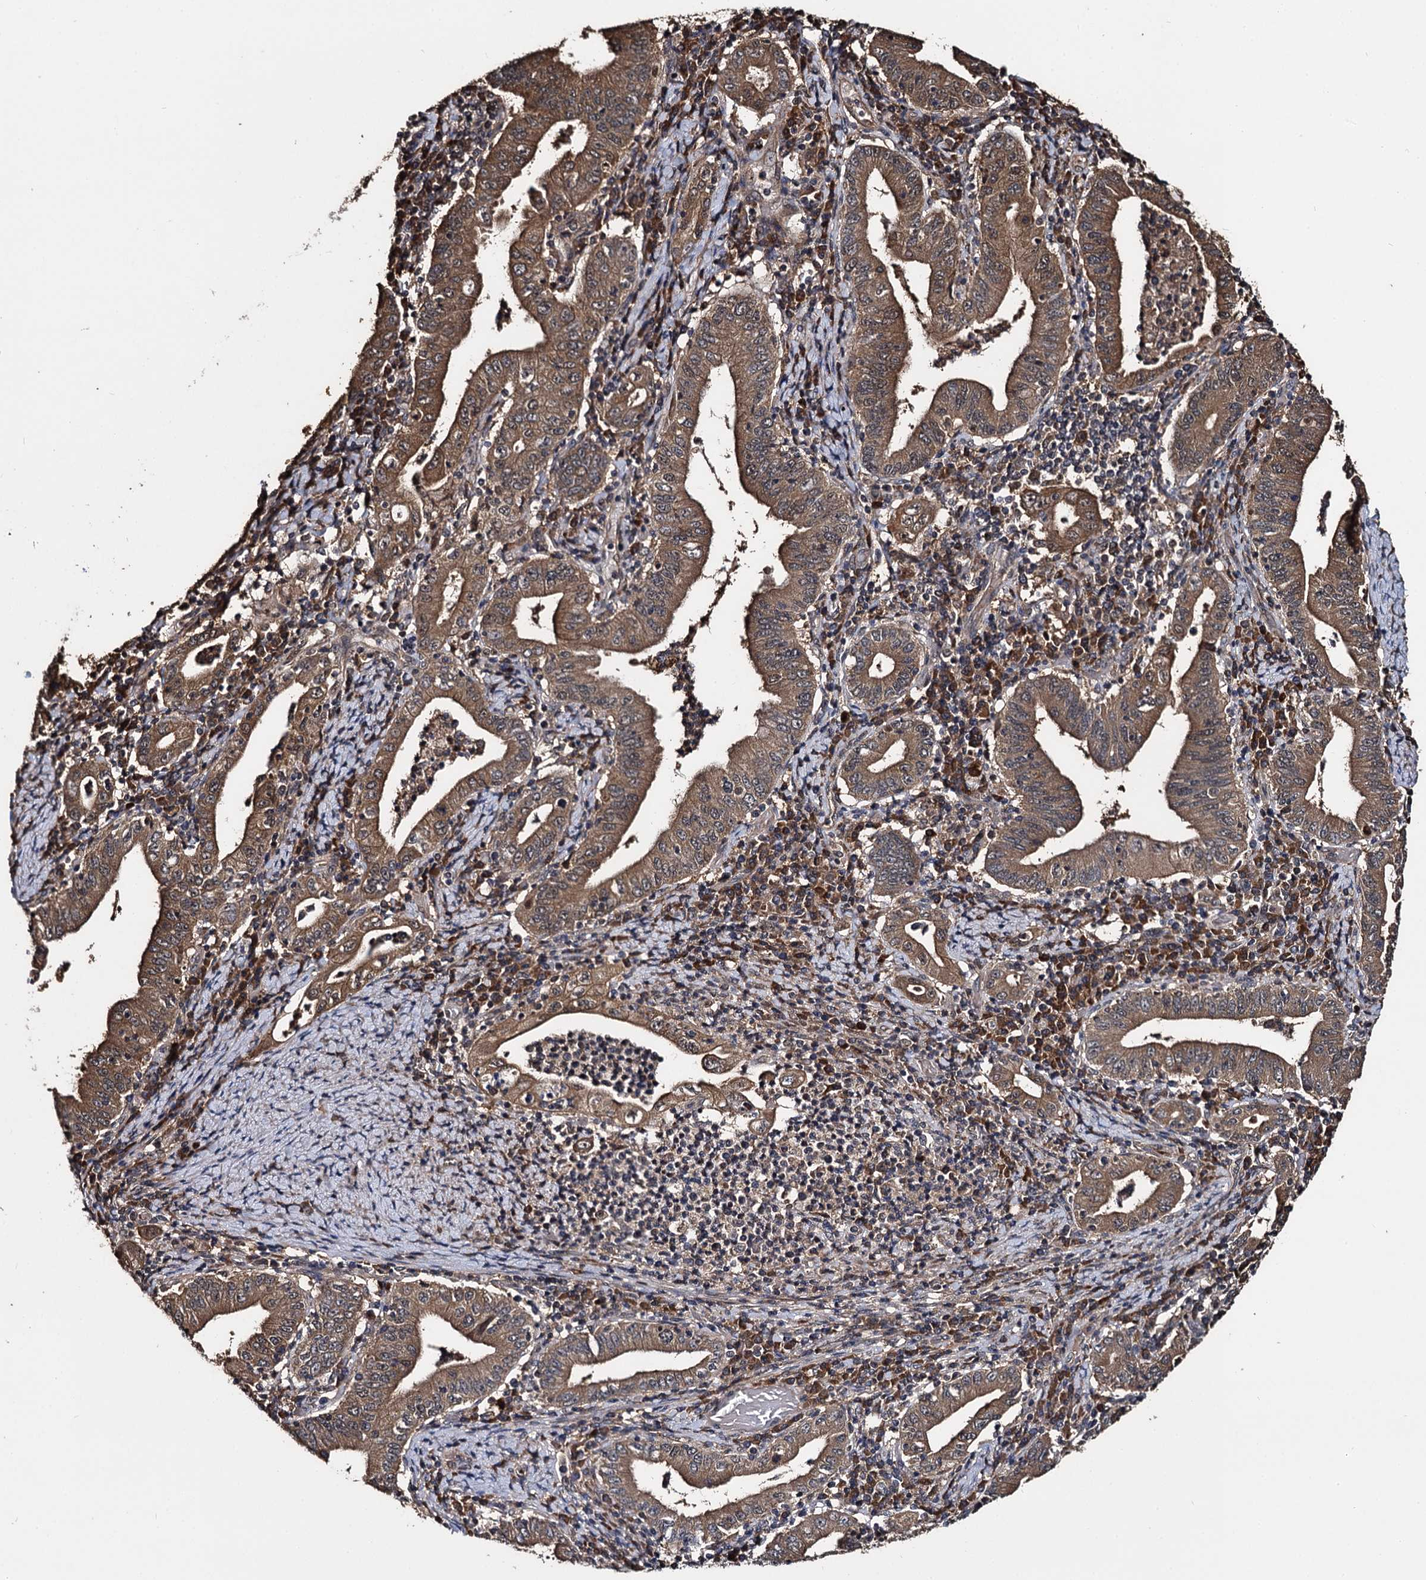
{"staining": {"intensity": "moderate", "quantity": ">75%", "location": "cytoplasmic/membranous"}, "tissue": "stomach cancer", "cell_type": "Tumor cells", "image_type": "cancer", "snomed": [{"axis": "morphology", "description": "Normal tissue, NOS"}, {"axis": "morphology", "description": "Adenocarcinoma, NOS"}, {"axis": "topography", "description": "Esophagus"}, {"axis": "topography", "description": "Stomach, upper"}, {"axis": "topography", "description": "Peripheral nerve tissue"}], "caption": "Stomach cancer stained with DAB (3,3'-diaminobenzidine) IHC reveals medium levels of moderate cytoplasmic/membranous expression in approximately >75% of tumor cells. (IHC, brightfield microscopy, high magnification).", "gene": "SLC46A3", "patient": {"sex": "male", "age": 62}}